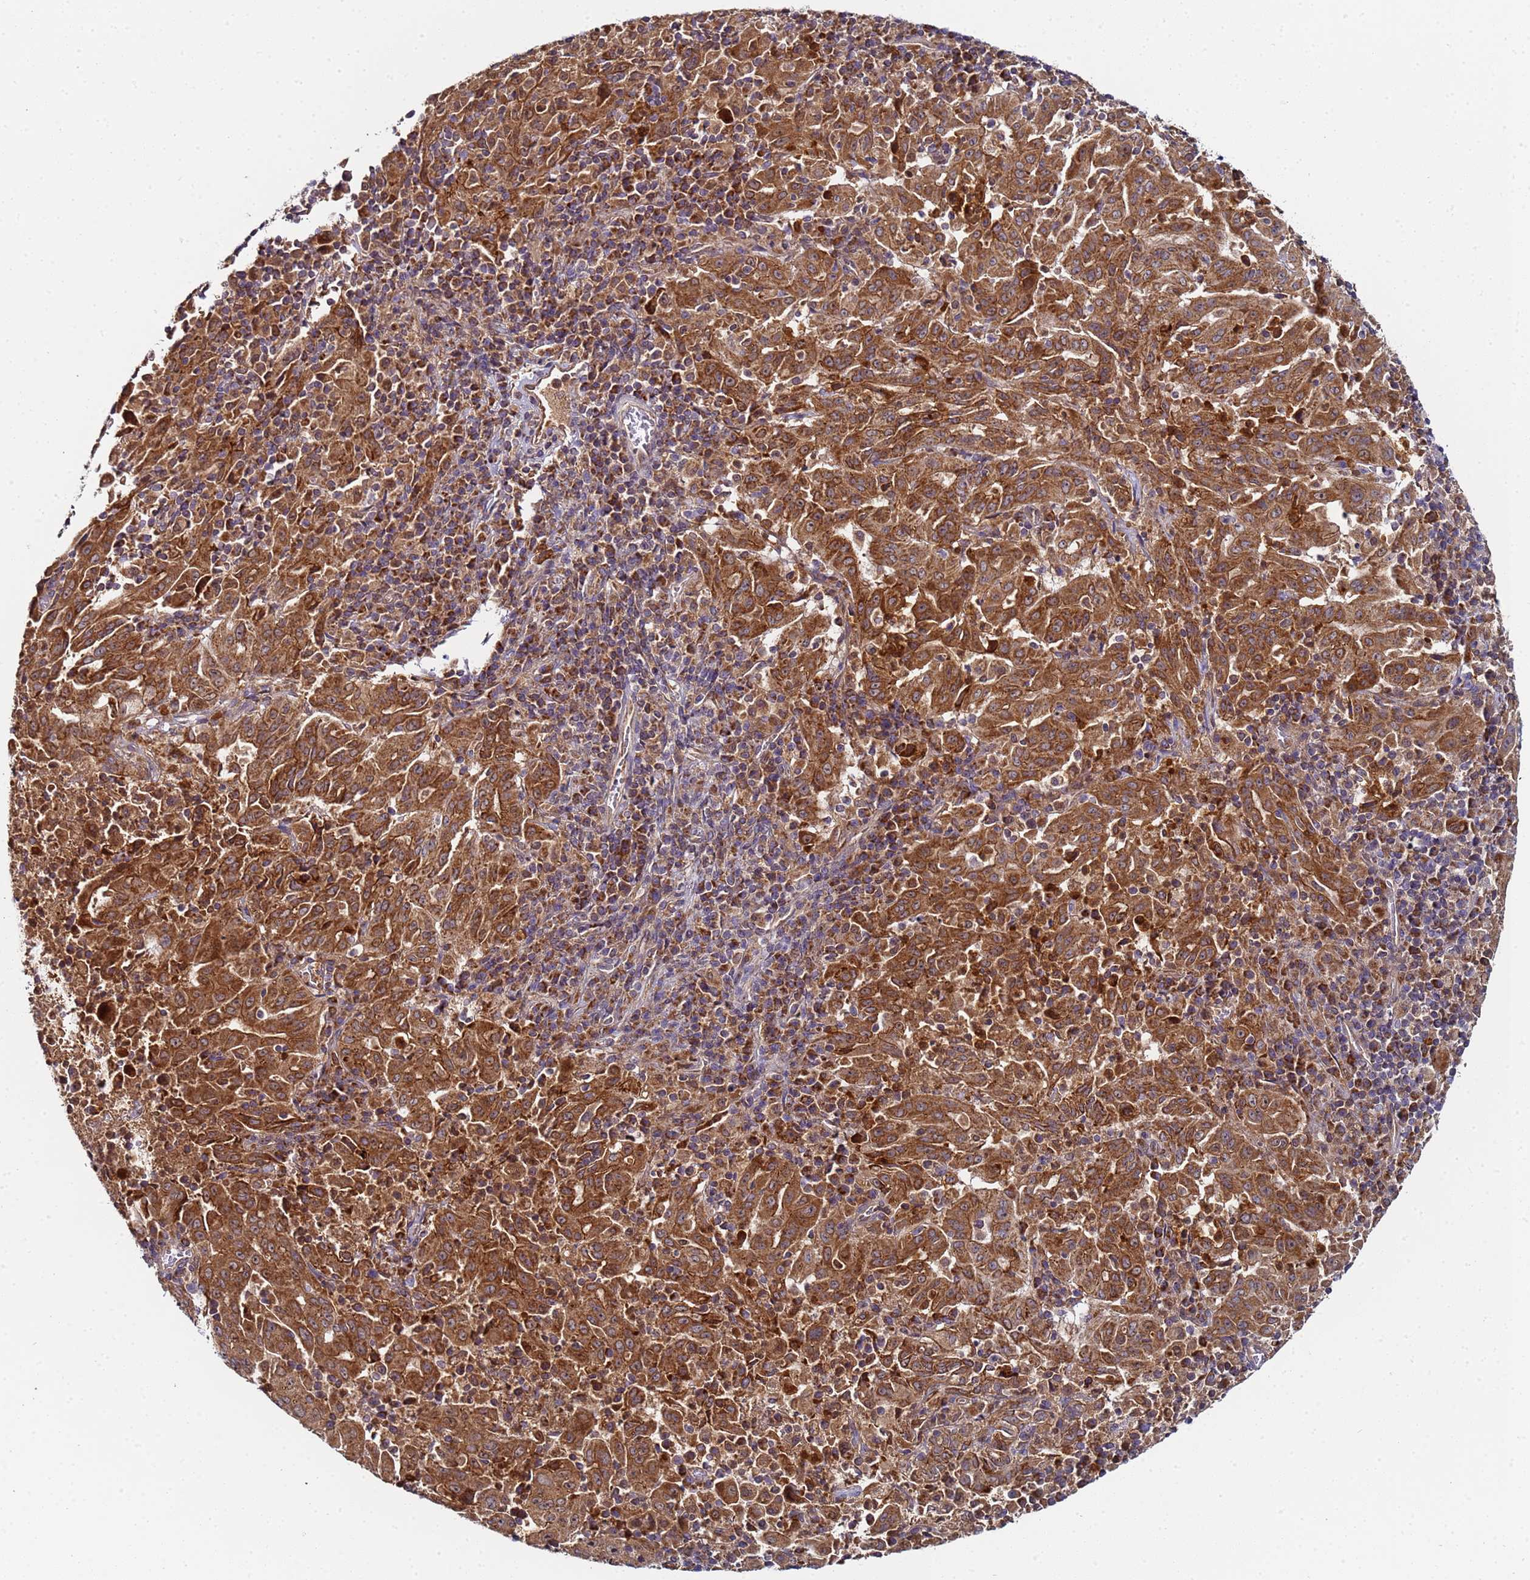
{"staining": {"intensity": "strong", "quantity": ">75%", "location": "cytoplasmic/membranous"}, "tissue": "pancreatic cancer", "cell_type": "Tumor cells", "image_type": "cancer", "snomed": [{"axis": "morphology", "description": "Adenocarcinoma, NOS"}, {"axis": "topography", "description": "Pancreas"}], "caption": "A brown stain highlights strong cytoplasmic/membranous staining of a protein in human adenocarcinoma (pancreatic) tumor cells.", "gene": "CCDC127", "patient": {"sex": "male", "age": 63}}